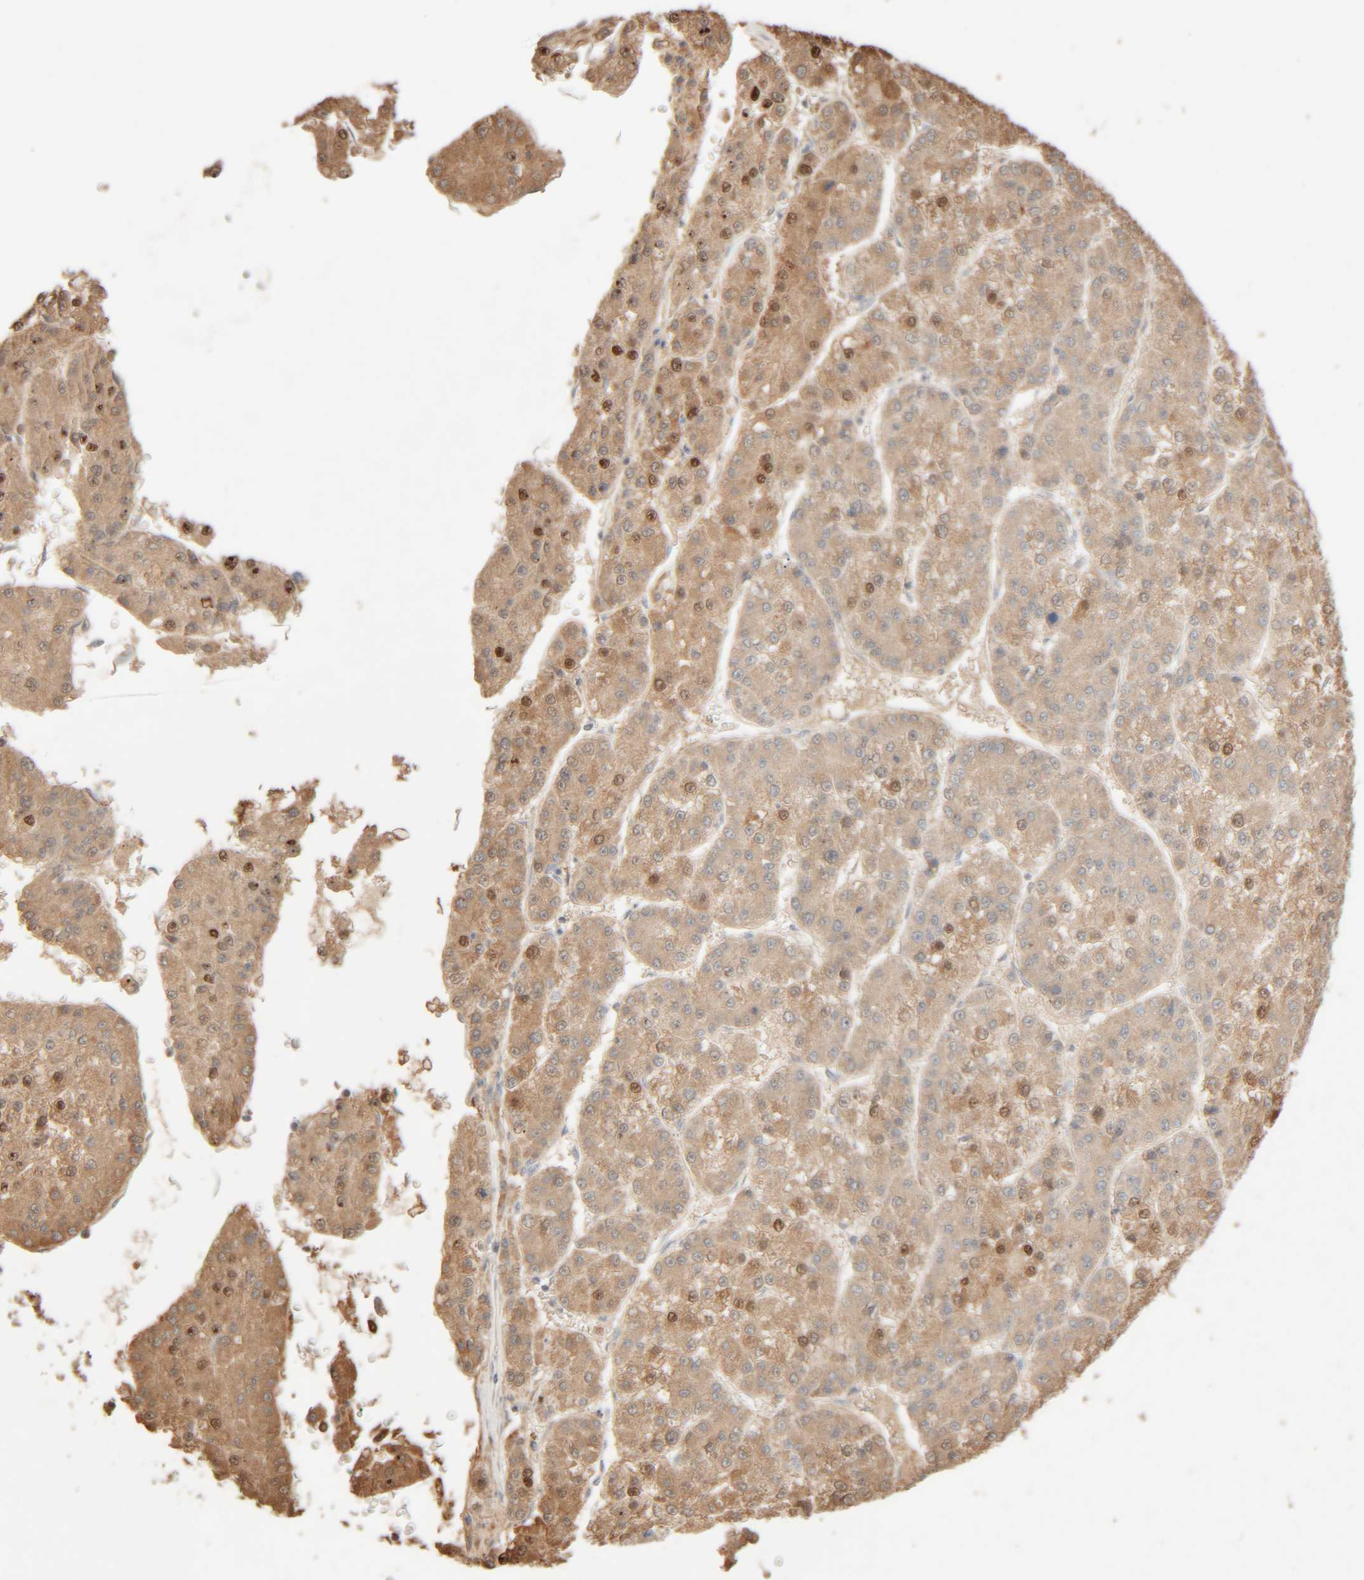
{"staining": {"intensity": "moderate", "quantity": ">75%", "location": "cytoplasmic/membranous,nuclear"}, "tissue": "liver cancer", "cell_type": "Tumor cells", "image_type": "cancer", "snomed": [{"axis": "morphology", "description": "Carcinoma, Hepatocellular, NOS"}, {"axis": "topography", "description": "Liver"}], "caption": "Protein staining of liver cancer (hepatocellular carcinoma) tissue exhibits moderate cytoplasmic/membranous and nuclear staining in about >75% of tumor cells.", "gene": "RIDA", "patient": {"sex": "female", "age": 73}}